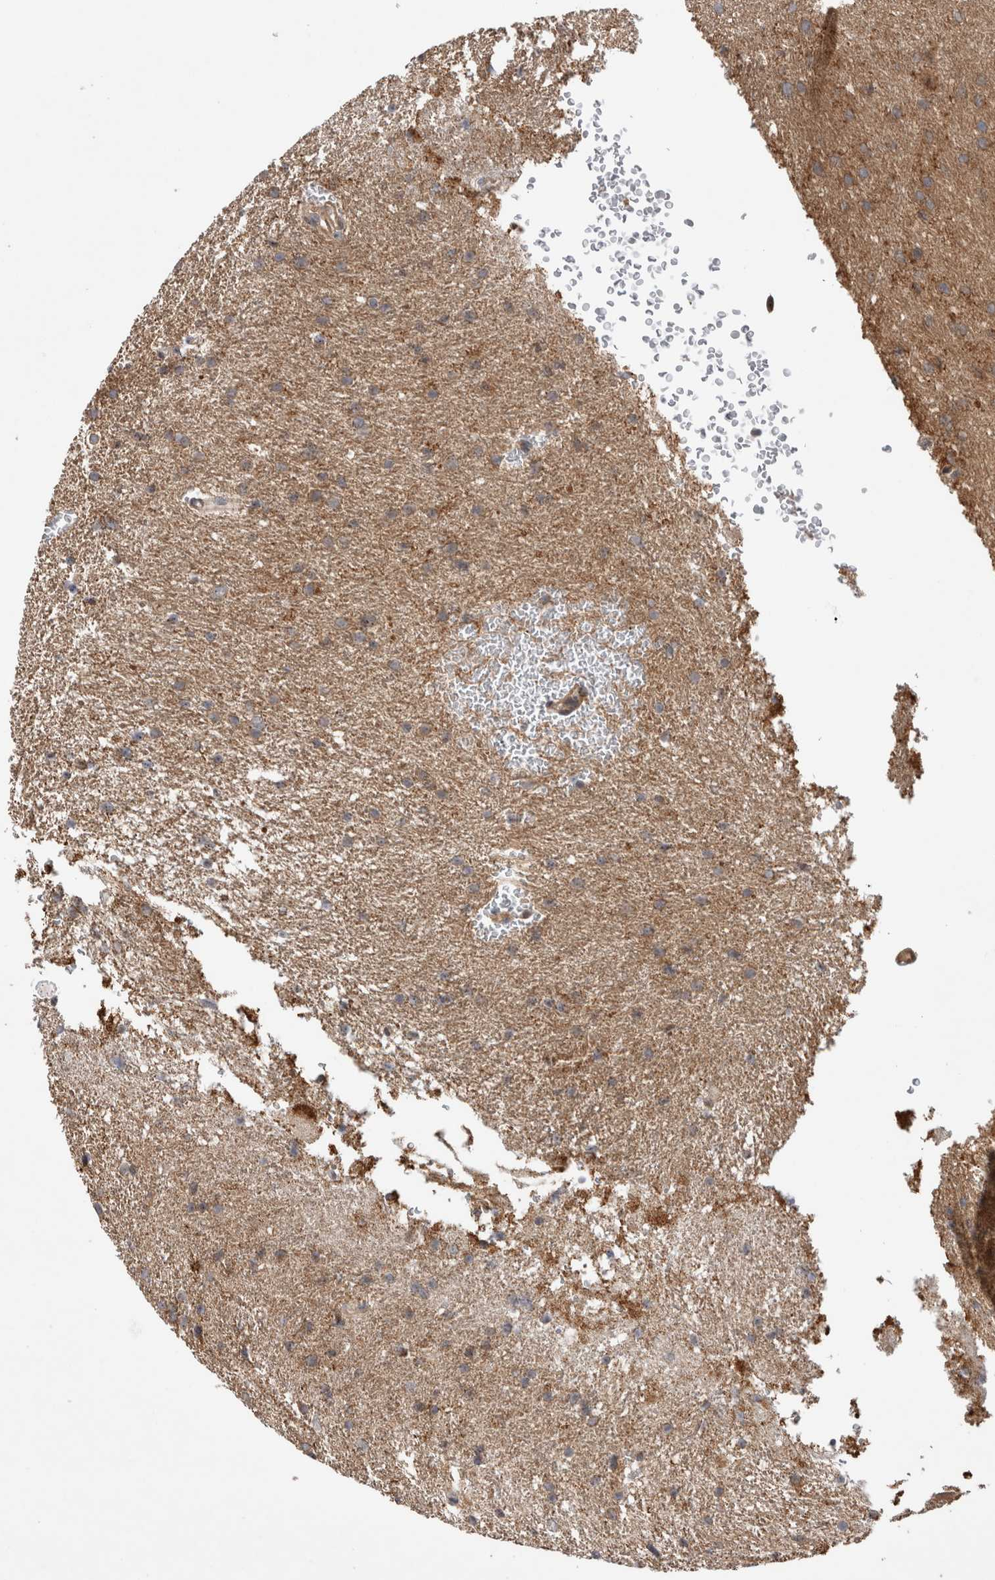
{"staining": {"intensity": "weak", "quantity": ">75%", "location": "cytoplasmic/membranous"}, "tissue": "glioma", "cell_type": "Tumor cells", "image_type": "cancer", "snomed": [{"axis": "morphology", "description": "Glioma, malignant, Low grade"}, {"axis": "topography", "description": "Brain"}], "caption": "Brown immunohistochemical staining in human malignant glioma (low-grade) reveals weak cytoplasmic/membranous positivity in about >75% of tumor cells.", "gene": "ADGRL3", "patient": {"sex": "female", "age": 37}}